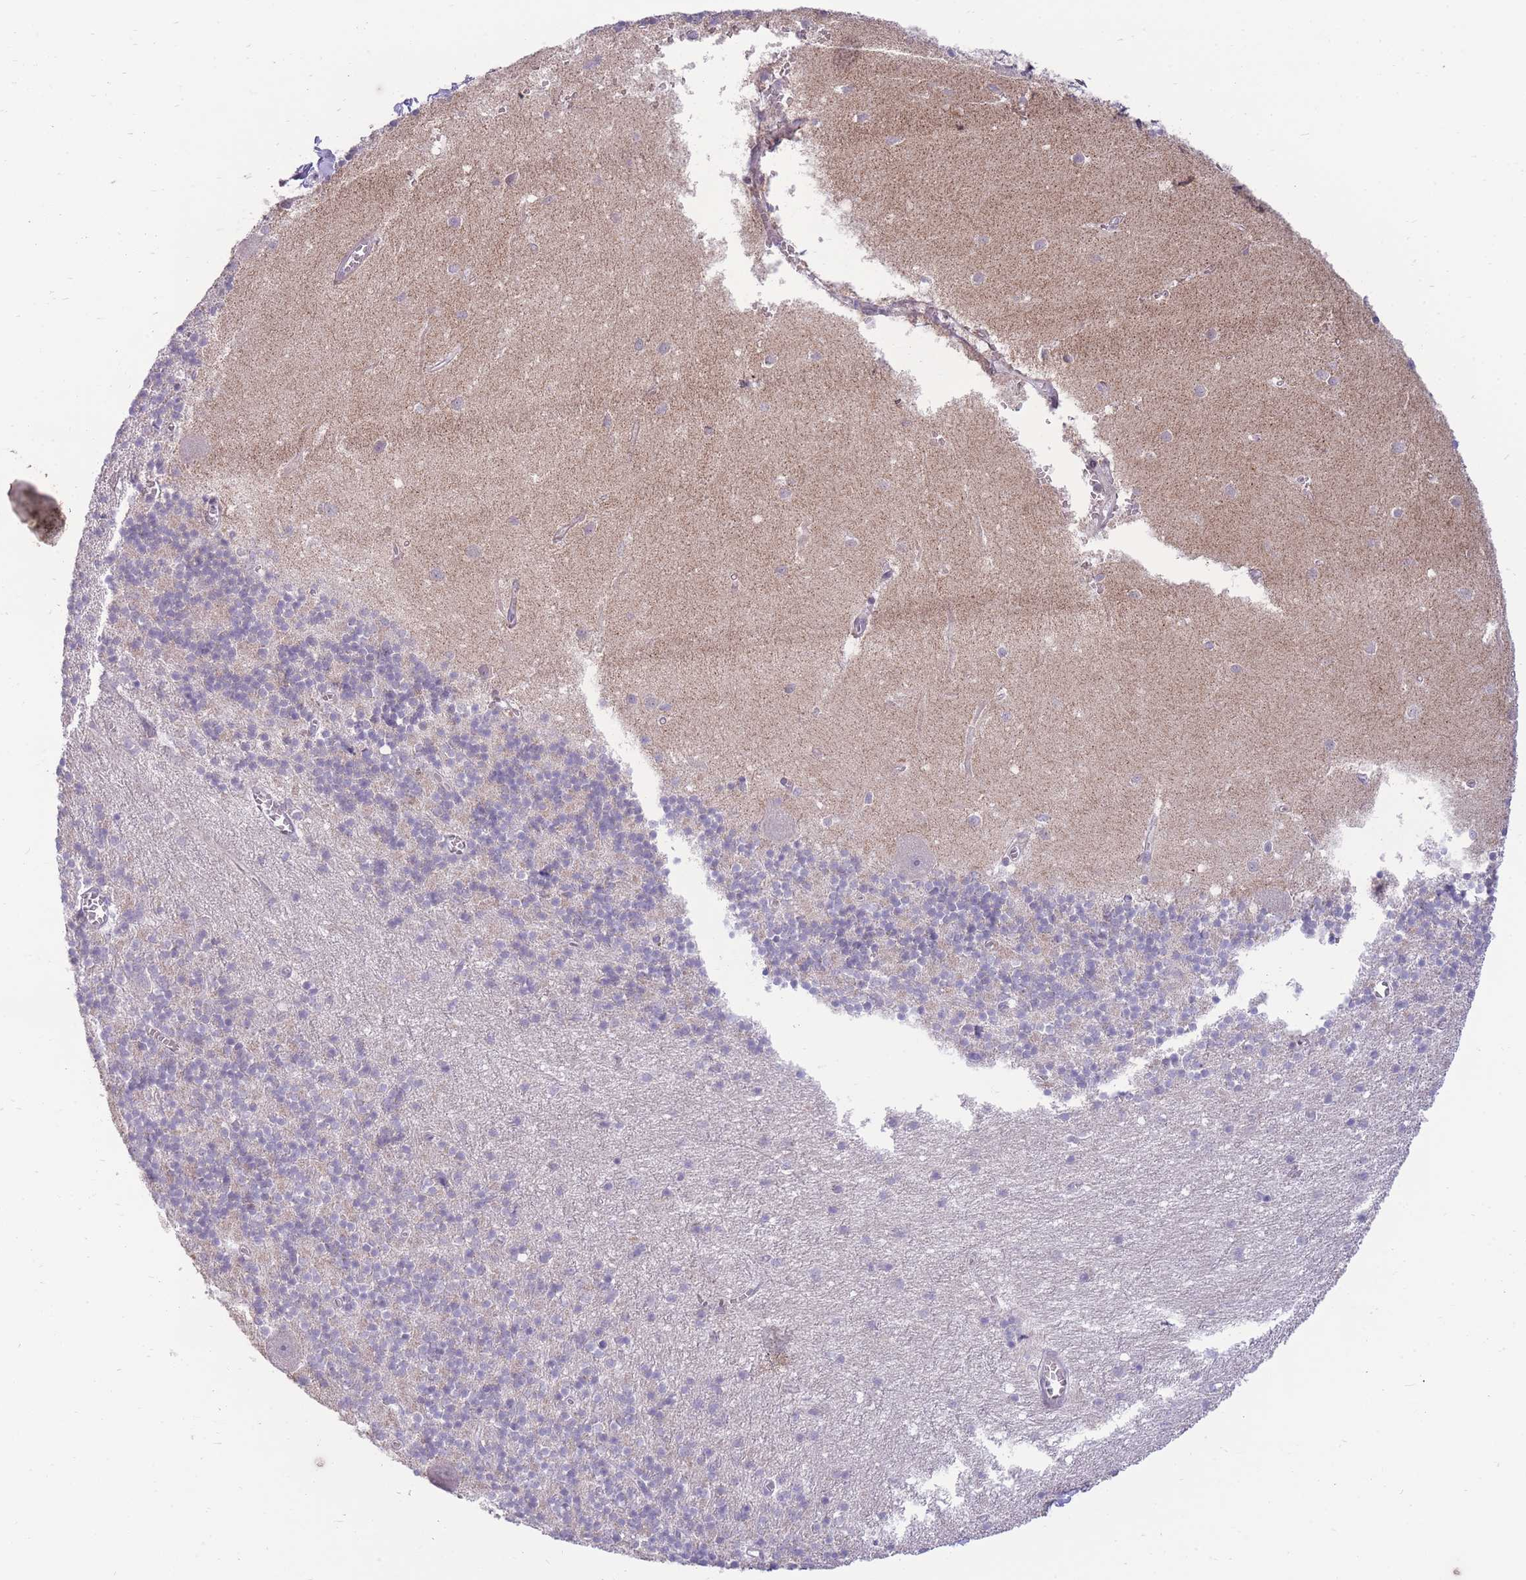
{"staining": {"intensity": "negative", "quantity": "none", "location": "none"}, "tissue": "cerebellum", "cell_type": "Cells in granular layer", "image_type": "normal", "snomed": [{"axis": "morphology", "description": "Normal tissue, NOS"}, {"axis": "topography", "description": "Cerebellum"}], "caption": "The image displays no staining of cells in granular layer in benign cerebellum.", "gene": "RIC8A", "patient": {"sex": "male", "age": 54}}